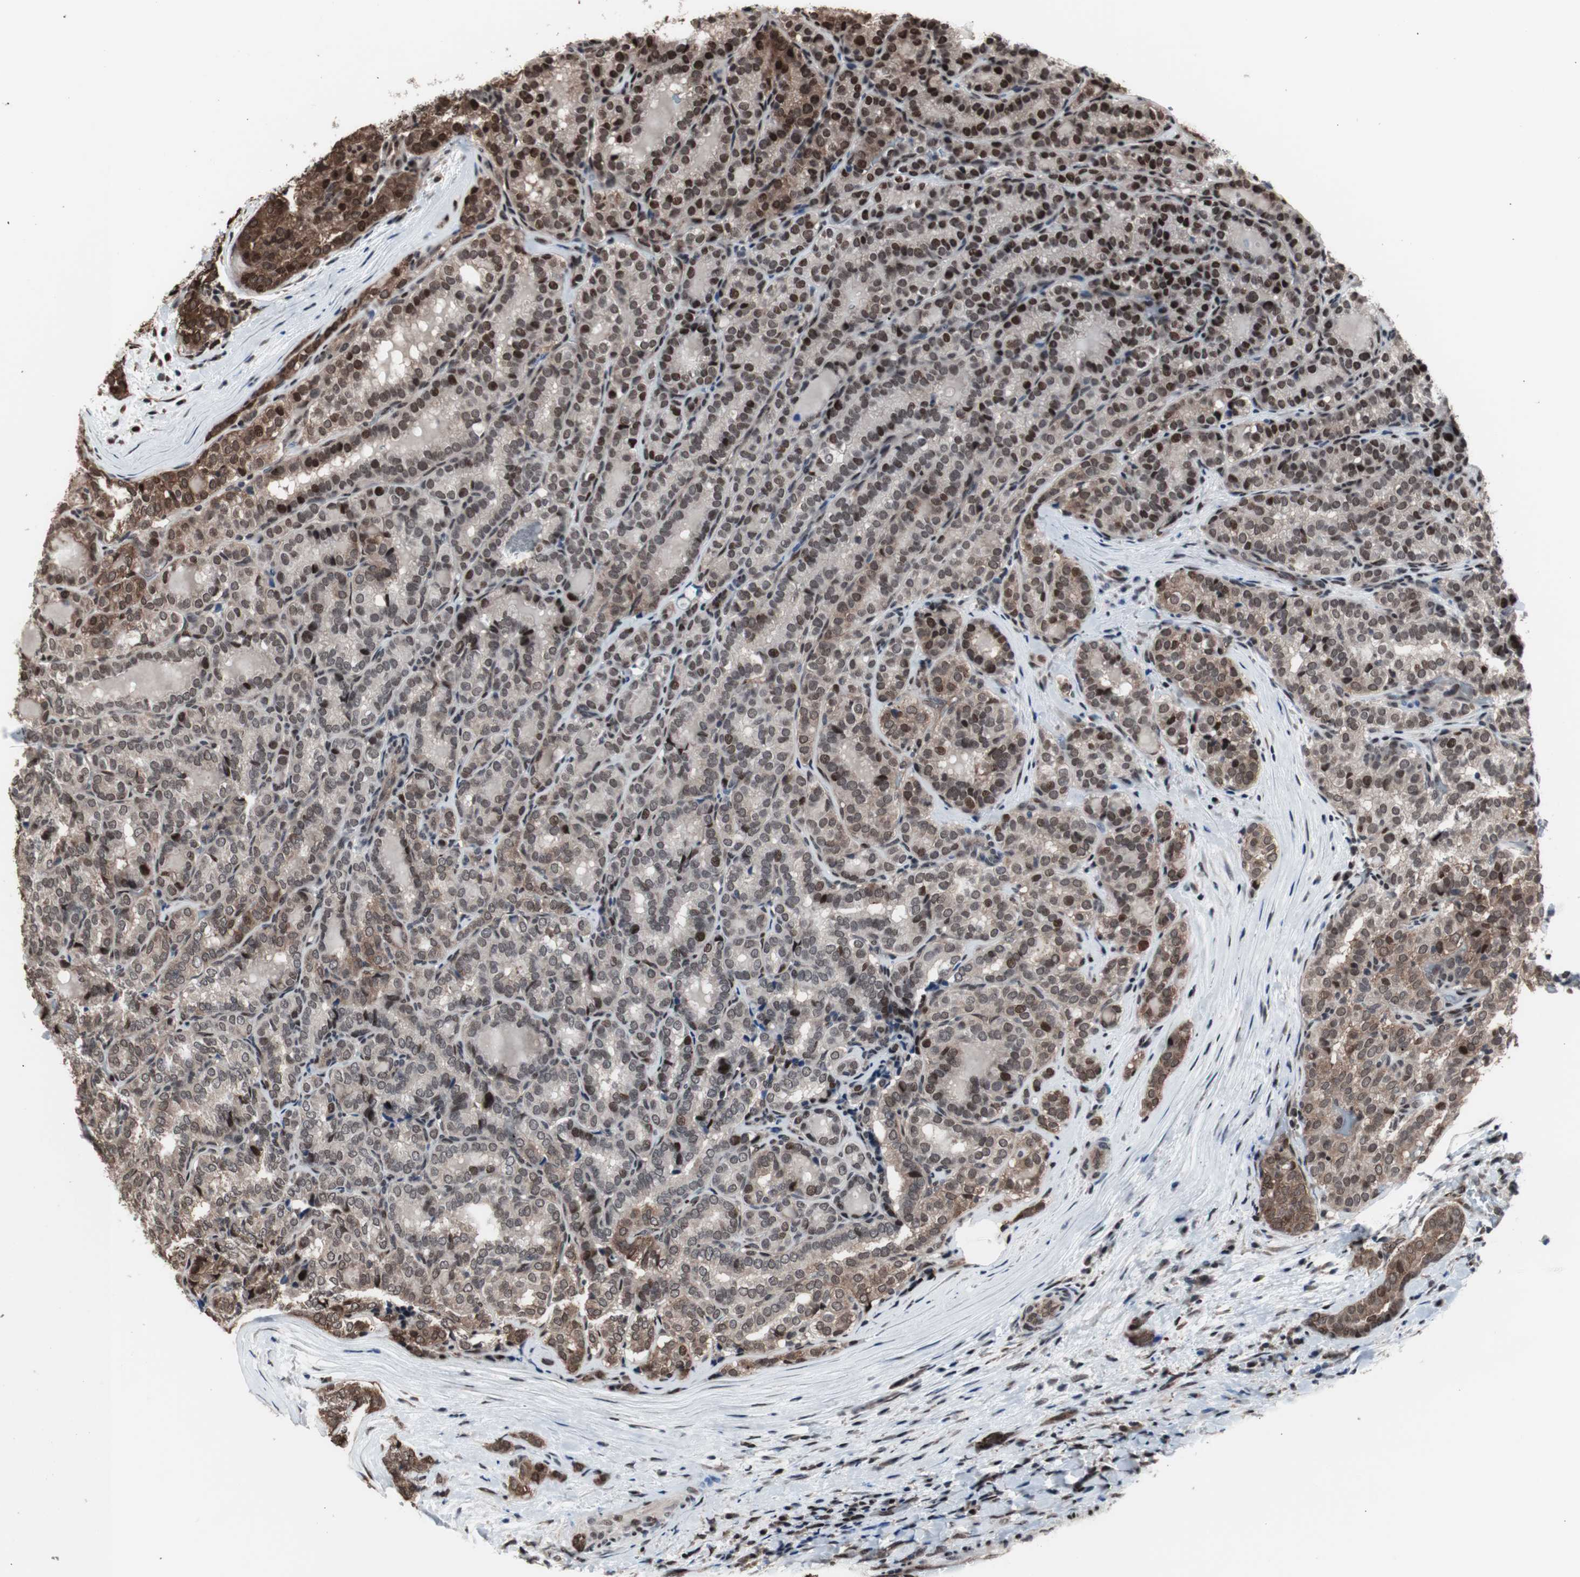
{"staining": {"intensity": "strong", "quantity": "25%-75%", "location": "nuclear"}, "tissue": "thyroid cancer", "cell_type": "Tumor cells", "image_type": "cancer", "snomed": [{"axis": "morphology", "description": "Normal tissue, NOS"}, {"axis": "morphology", "description": "Papillary adenocarcinoma, NOS"}, {"axis": "topography", "description": "Thyroid gland"}], "caption": "This photomicrograph exhibits immunohistochemistry (IHC) staining of human papillary adenocarcinoma (thyroid), with high strong nuclear staining in about 25%-75% of tumor cells.", "gene": "POGZ", "patient": {"sex": "female", "age": 30}}